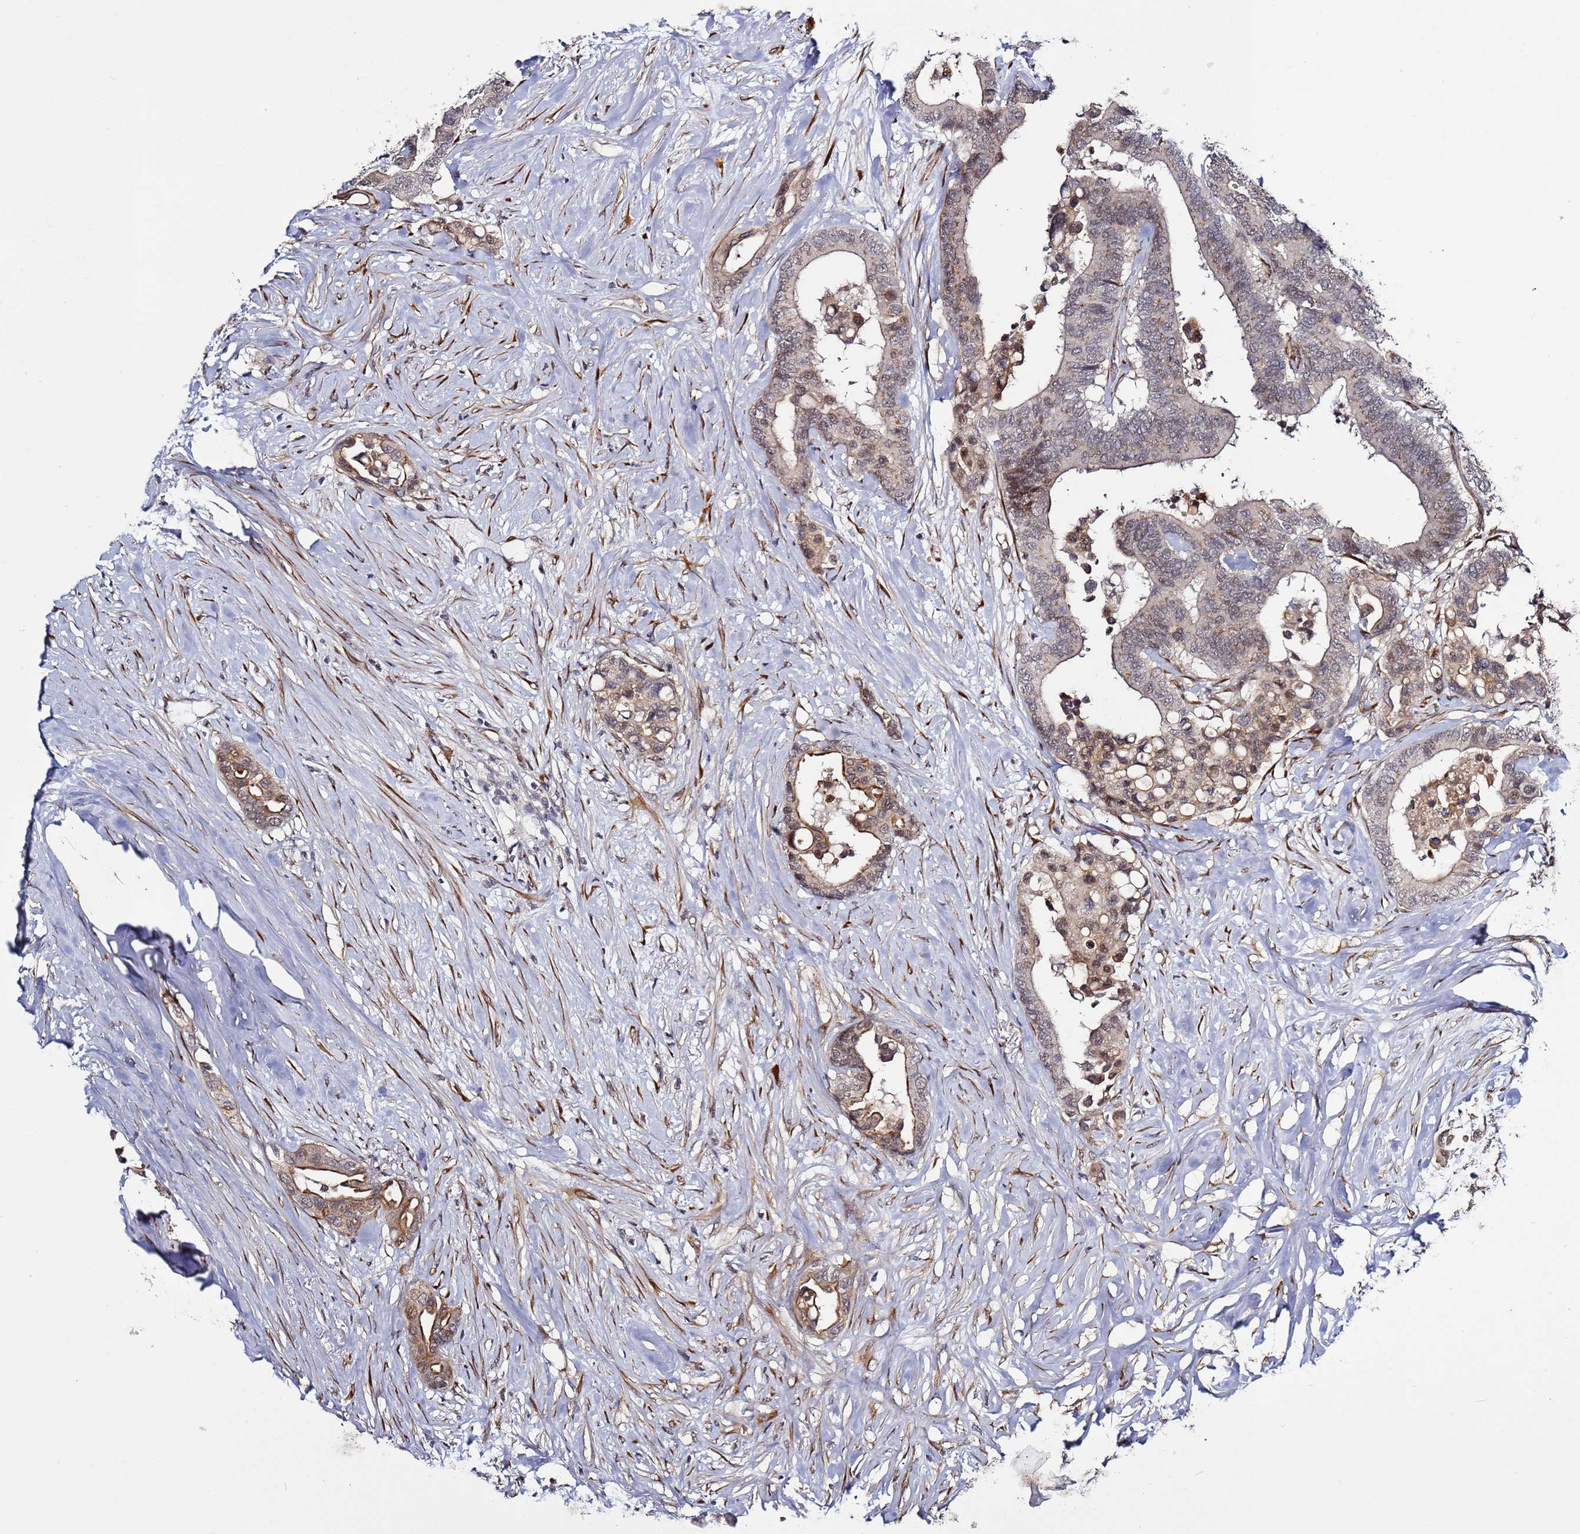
{"staining": {"intensity": "weak", "quantity": "25%-75%", "location": "cytoplasmic/membranous,nuclear"}, "tissue": "colorectal cancer", "cell_type": "Tumor cells", "image_type": "cancer", "snomed": [{"axis": "morphology", "description": "Normal tissue, NOS"}, {"axis": "morphology", "description": "Adenocarcinoma, NOS"}, {"axis": "topography", "description": "Colon"}], "caption": "Colorectal adenocarcinoma stained with a protein marker reveals weak staining in tumor cells.", "gene": "POLR2D", "patient": {"sex": "male", "age": 82}}